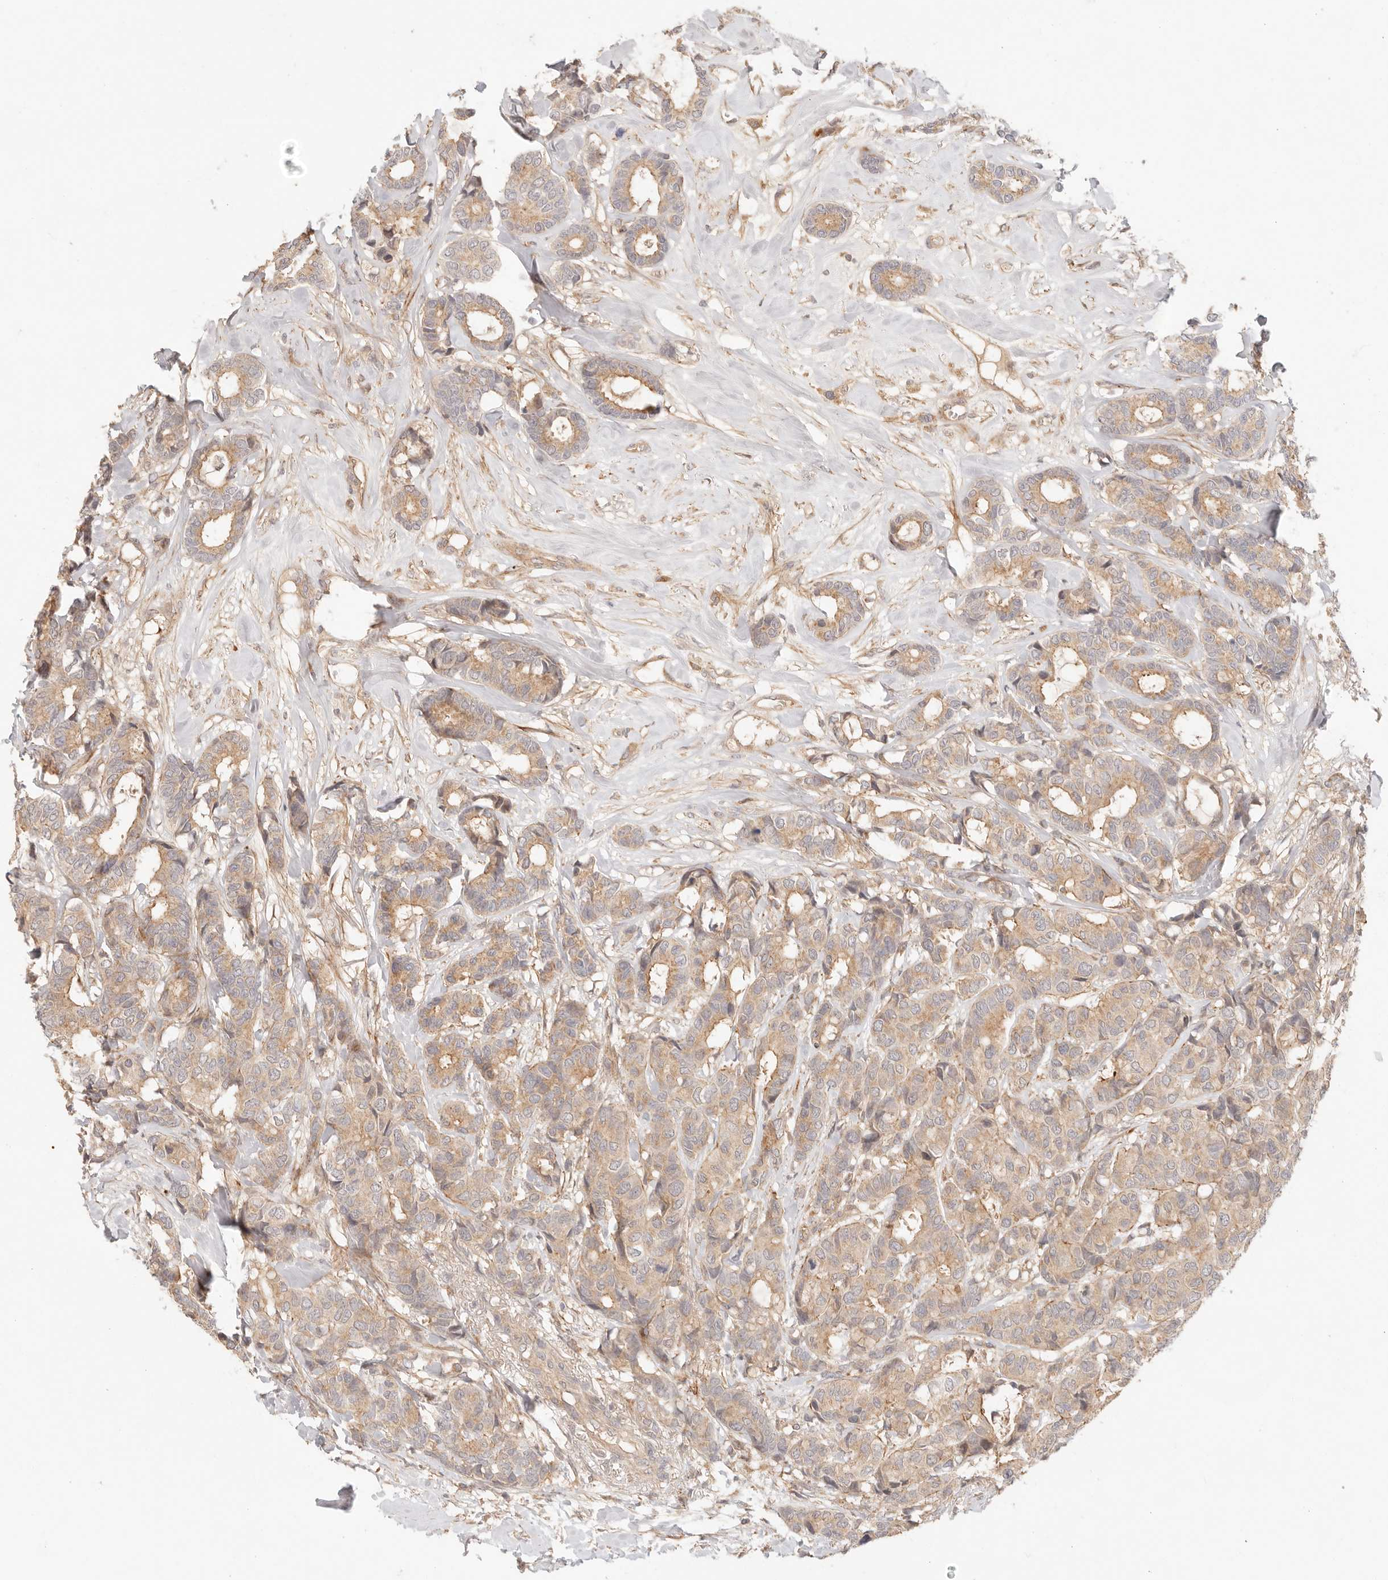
{"staining": {"intensity": "moderate", "quantity": ">75%", "location": "cytoplasmic/membranous"}, "tissue": "breast cancer", "cell_type": "Tumor cells", "image_type": "cancer", "snomed": [{"axis": "morphology", "description": "Duct carcinoma"}, {"axis": "topography", "description": "Breast"}], "caption": "The micrograph demonstrates immunohistochemical staining of breast cancer (invasive ductal carcinoma). There is moderate cytoplasmic/membranous staining is appreciated in about >75% of tumor cells.", "gene": "IL1R2", "patient": {"sex": "female", "age": 87}}